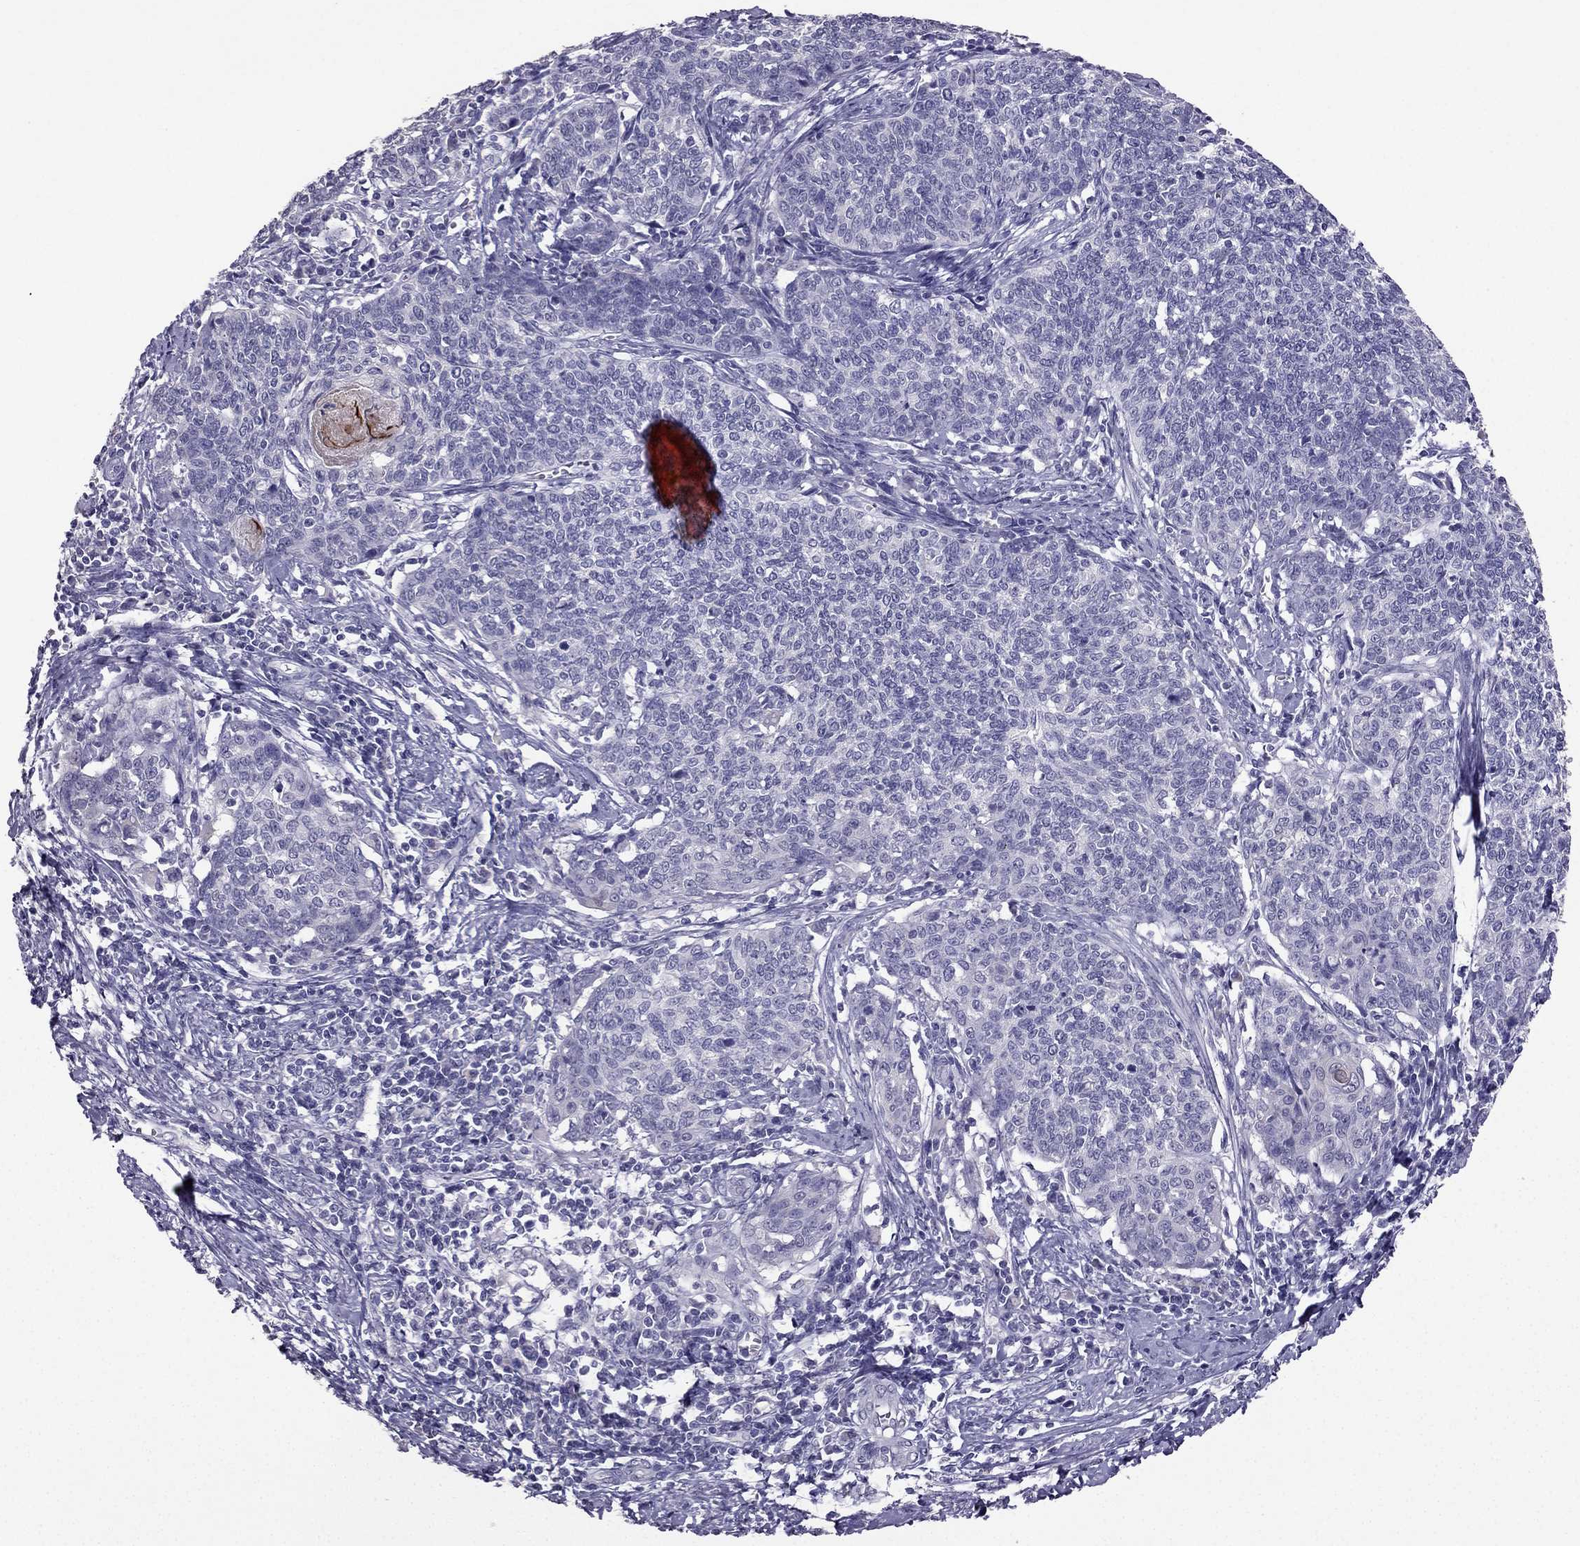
{"staining": {"intensity": "weak", "quantity": "<25%", "location": "cytoplasmic/membranous"}, "tissue": "cervical cancer", "cell_type": "Tumor cells", "image_type": "cancer", "snomed": [{"axis": "morphology", "description": "Squamous cell carcinoma, NOS"}, {"axis": "topography", "description": "Cervix"}], "caption": "Squamous cell carcinoma (cervical) was stained to show a protein in brown. There is no significant expression in tumor cells.", "gene": "SCG5", "patient": {"sex": "female", "age": 39}}